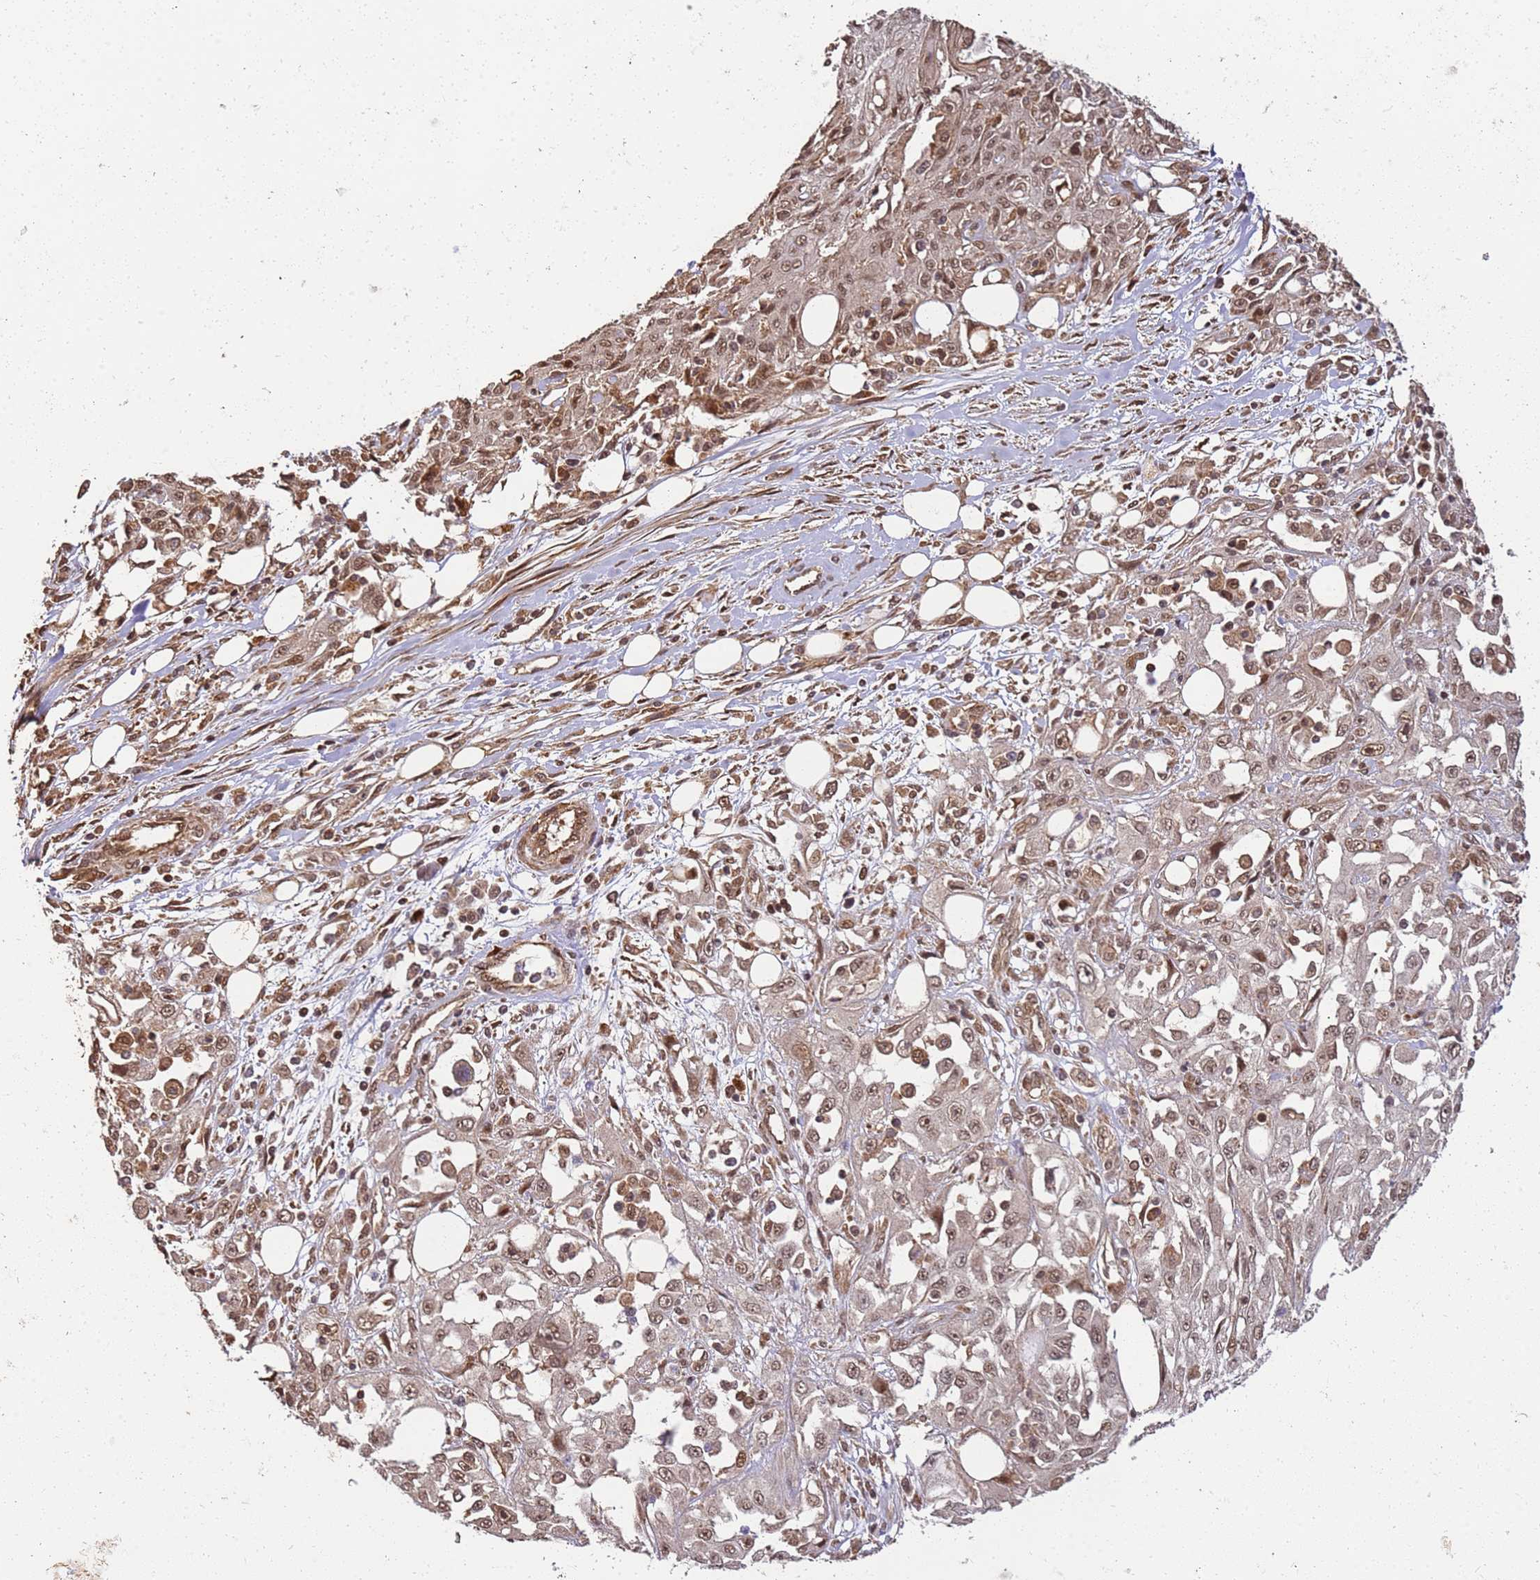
{"staining": {"intensity": "moderate", "quantity": ">75%", "location": "nuclear"}, "tissue": "skin cancer", "cell_type": "Tumor cells", "image_type": "cancer", "snomed": [{"axis": "morphology", "description": "Squamous cell carcinoma, NOS"}, {"axis": "morphology", "description": "Squamous cell carcinoma, metastatic, NOS"}, {"axis": "topography", "description": "Skin"}, {"axis": "topography", "description": "Lymph node"}], "caption": "There is medium levels of moderate nuclear expression in tumor cells of skin cancer (metastatic squamous cell carcinoma), as demonstrated by immunohistochemical staining (brown color).", "gene": "ST18", "patient": {"sex": "male", "age": 75}}